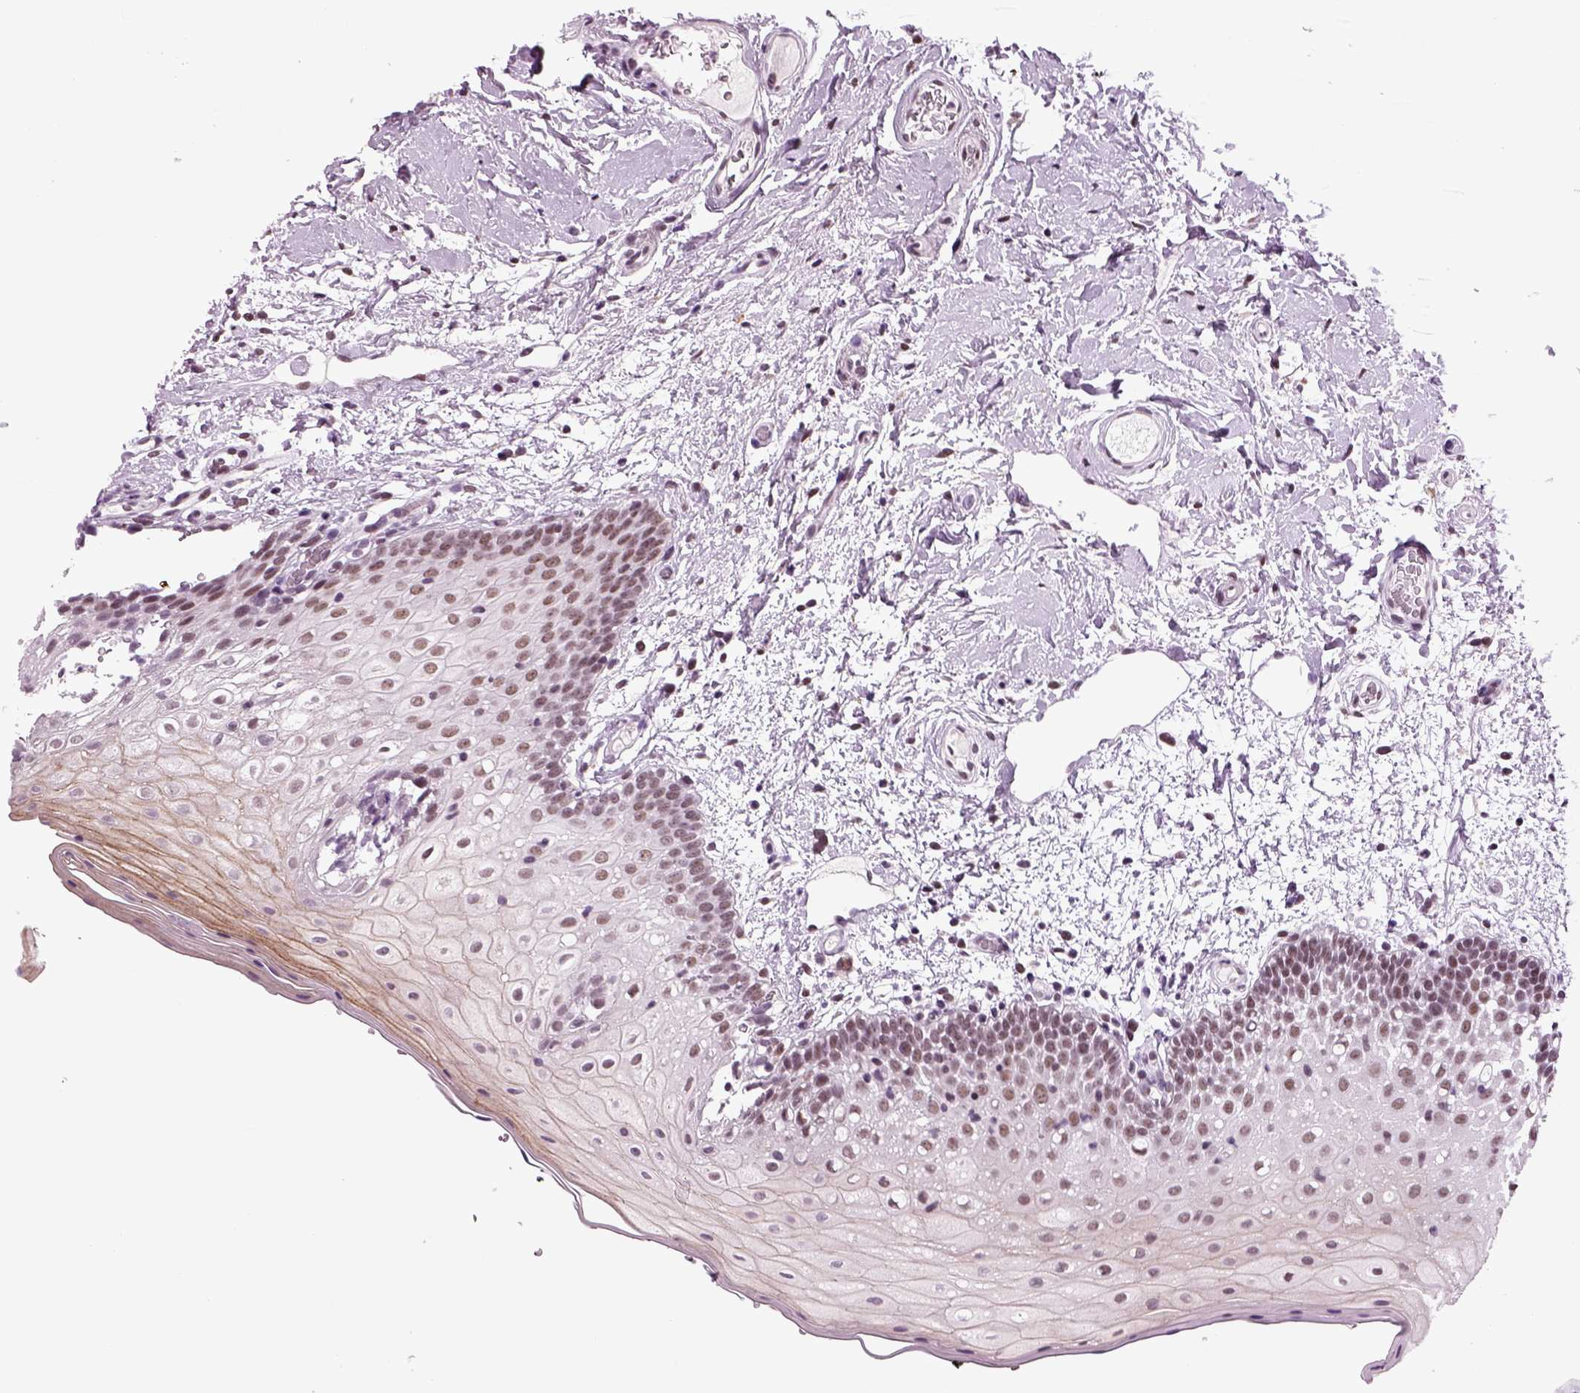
{"staining": {"intensity": "weak", "quantity": ">75%", "location": "nuclear"}, "tissue": "oral mucosa", "cell_type": "Squamous epithelial cells", "image_type": "normal", "snomed": [{"axis": "morphology", "description": "Normal tissue, NOS"}, {"axis": "morphology", "description": "Squamous cell carcinoma, NOS"}, {"axis": "topography", "description": "Oral tissue"}, {"axis": "topography", "description": "Head-Neck"}], "caption": "Oral mucosa stained with IHC reveals weak nuclear staining in about >75% of squamous epithelial cells. (Brightfield microscopy of DAB IHC at high magnification).", "gene": "RCOR3", "patient": {"sex": "male", "age": 69}}